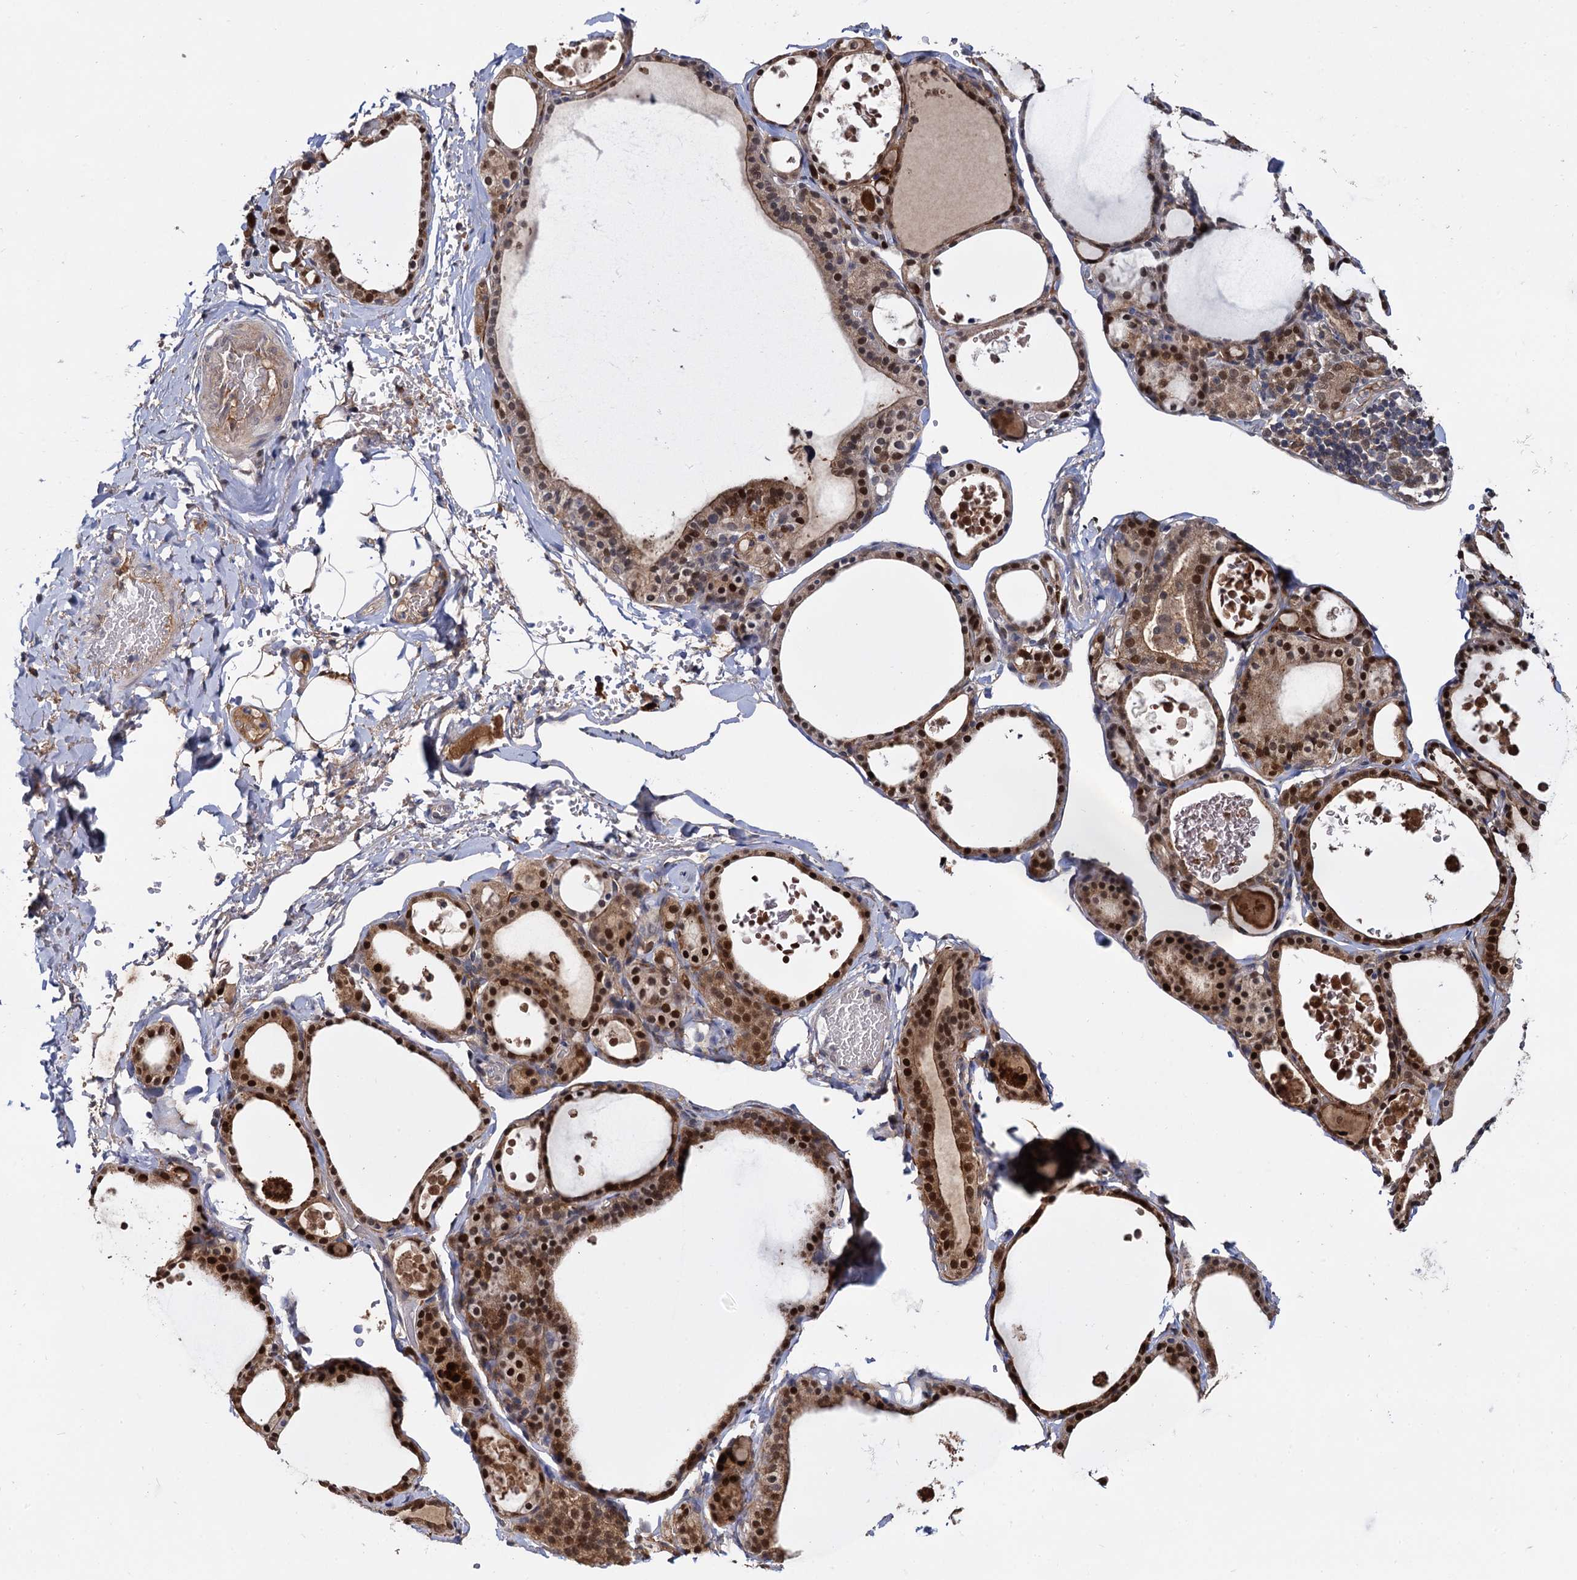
{"staining": {"intensity": "strong", "quantity": ">75%", "location": "cytoplasmic/membranous,nuclear"}, "tissue": "thyroid gland", "cell_type": "Glandular cells", "image_type": "normal", "snomed": [{"axis": "morphology", "description": "Normal tissue, NOS"}, {"axis": "topography", "description": "Thyroid gland"}], "caption": "The histopathology image exhibits immunohistochemical staining of unremarkable thyroid gland. There is strong cytoplasmic/membranous,nuclear positivity is seen in approximately >75% of glandular cells.", "gene": "SELENOP", "patient": {"sex": "male", "age": 56}}